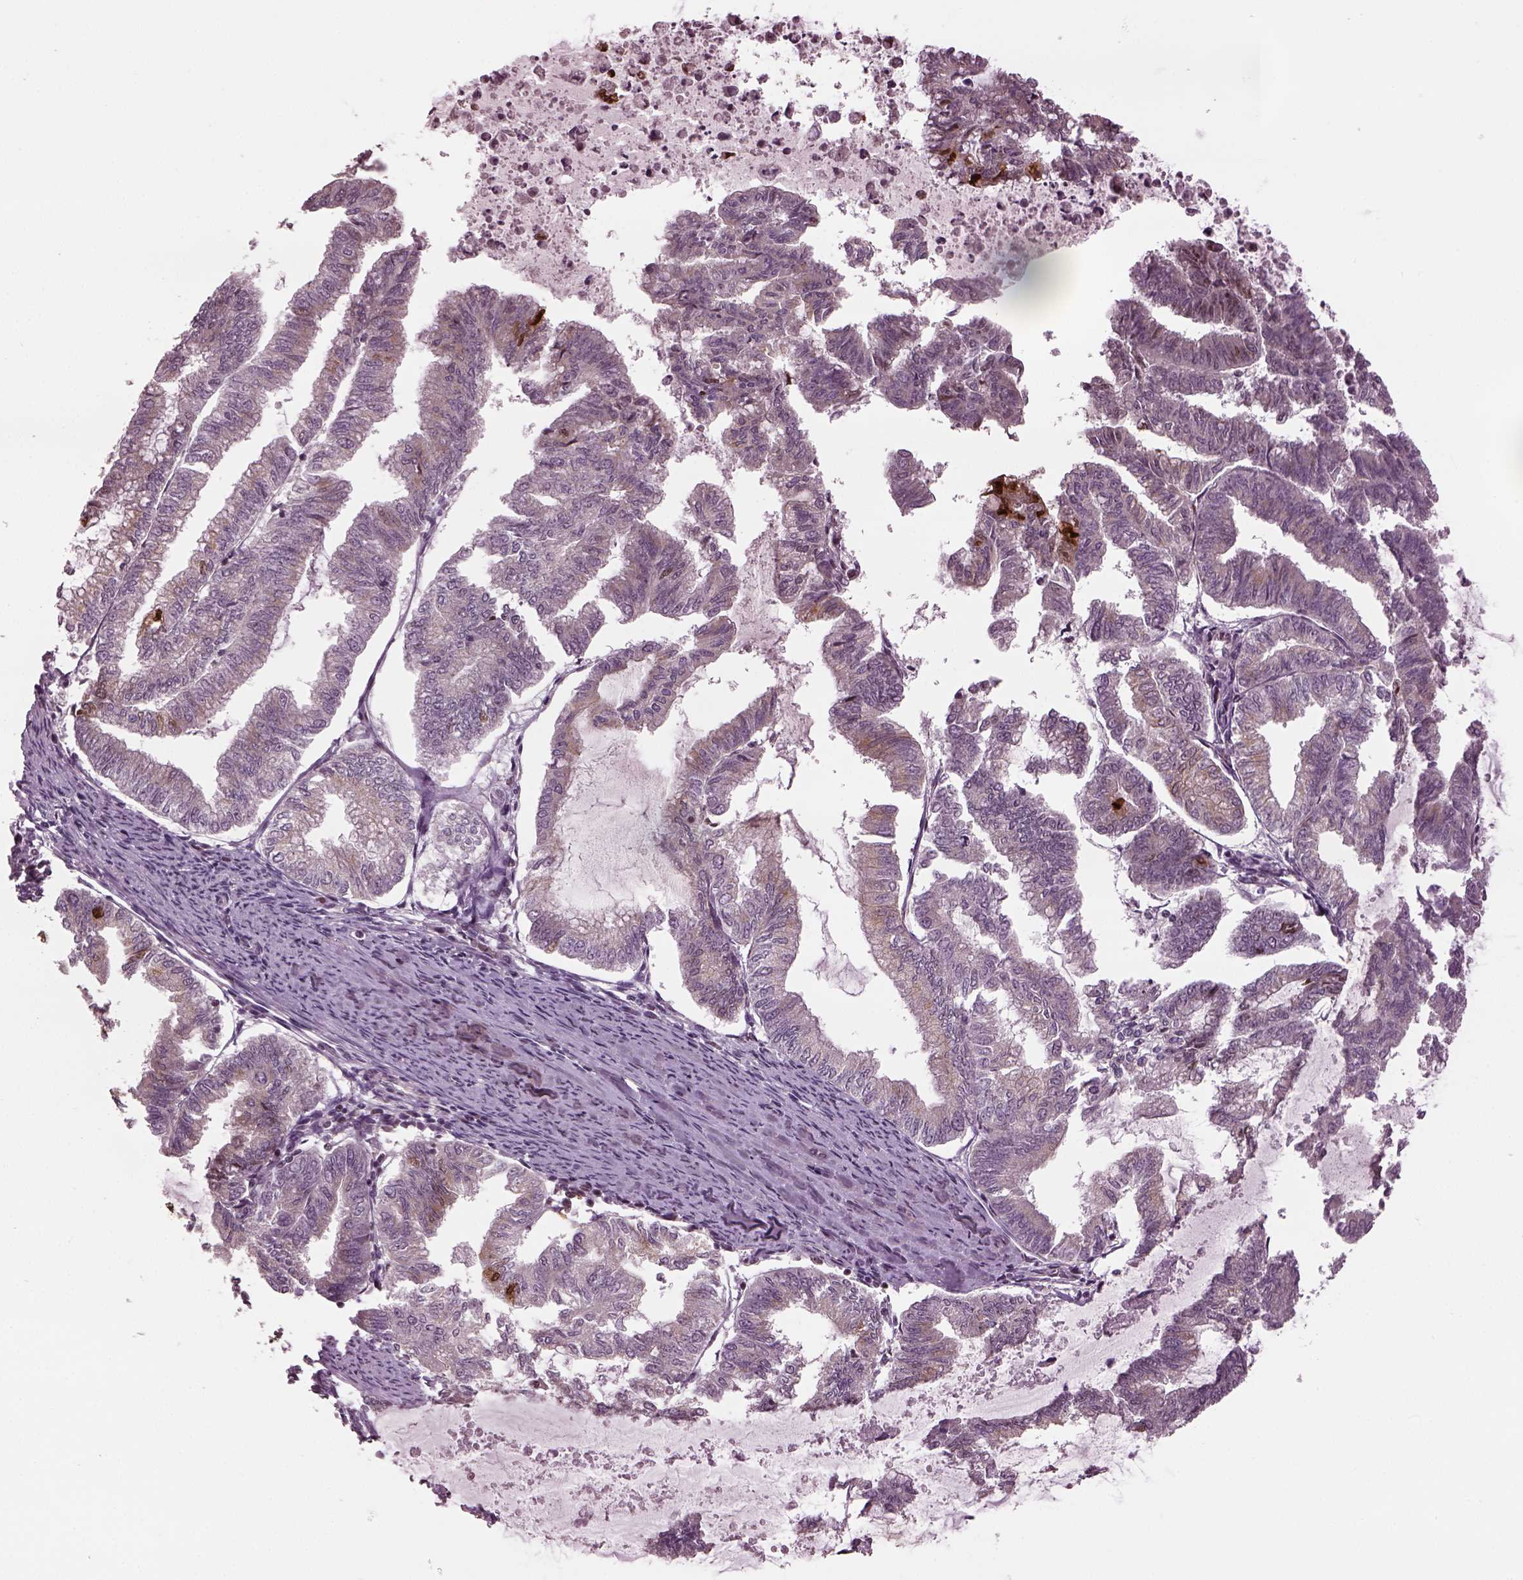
{"staining": {"intensity": "weak", "quantity": "<25%", "location": "cytoplasmic/membranous"}, "tissue": "endometrial cancer", "cell_type": "Tumor cells", "image_type": "cancer", "snomed": [{"axis": "morphology", "description": "Adenocarcinoma, NOS"}, {"axis": "topography", "description": "Endometrium"}], "caption": "This micrograph is of endometrial cancer stained with immunohistochemistry (IHC) to label a protein in brown with the nuclei are counter-stained blue. There is no expression in tumor cells.", "gene": "RUFY3", "patient": {"sex": "female", "age": 79}}